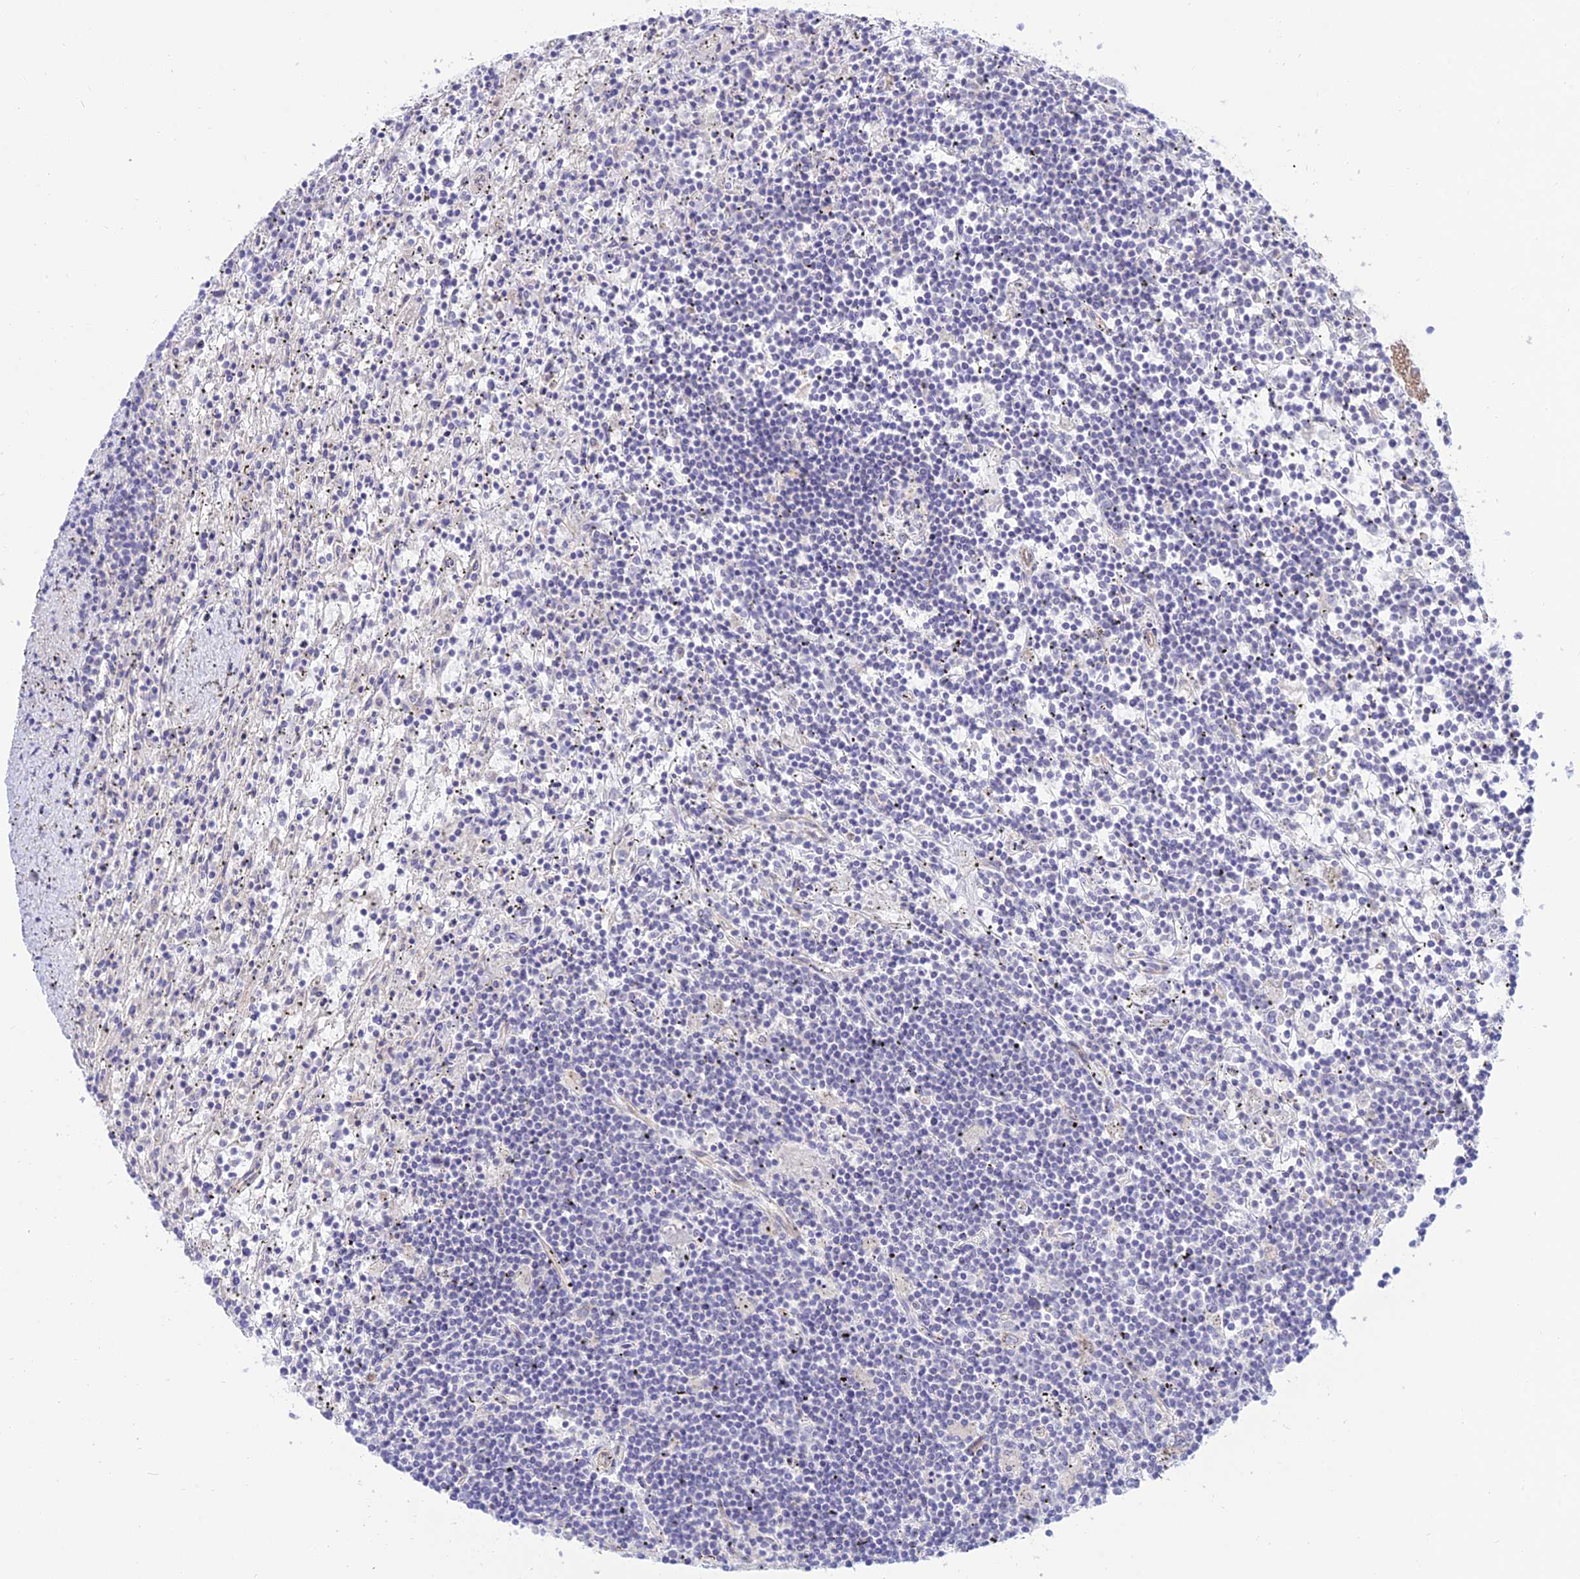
{"staining": {"intensity": "negative", "quantity": "none", "location": "none"}, "tissue": "lymphoma", "cell_type": "Tumor cells", "image_type": "cancer", "snomed": [{"axis": "morphology", "description": "Malignant lymphoma, non-Hodgkin's type, Low grade"}, {"axis": "topography", "description": "Spleen"}], "caption": "This is an immunohistochemistry (IHC) histopathology image of human low-grade malignant lymphoma, non-Hodgkin's type. There is no staining in tumor cells.", "gene": "KCNAB1", "patient": {"sex": "male", "age": 76}}